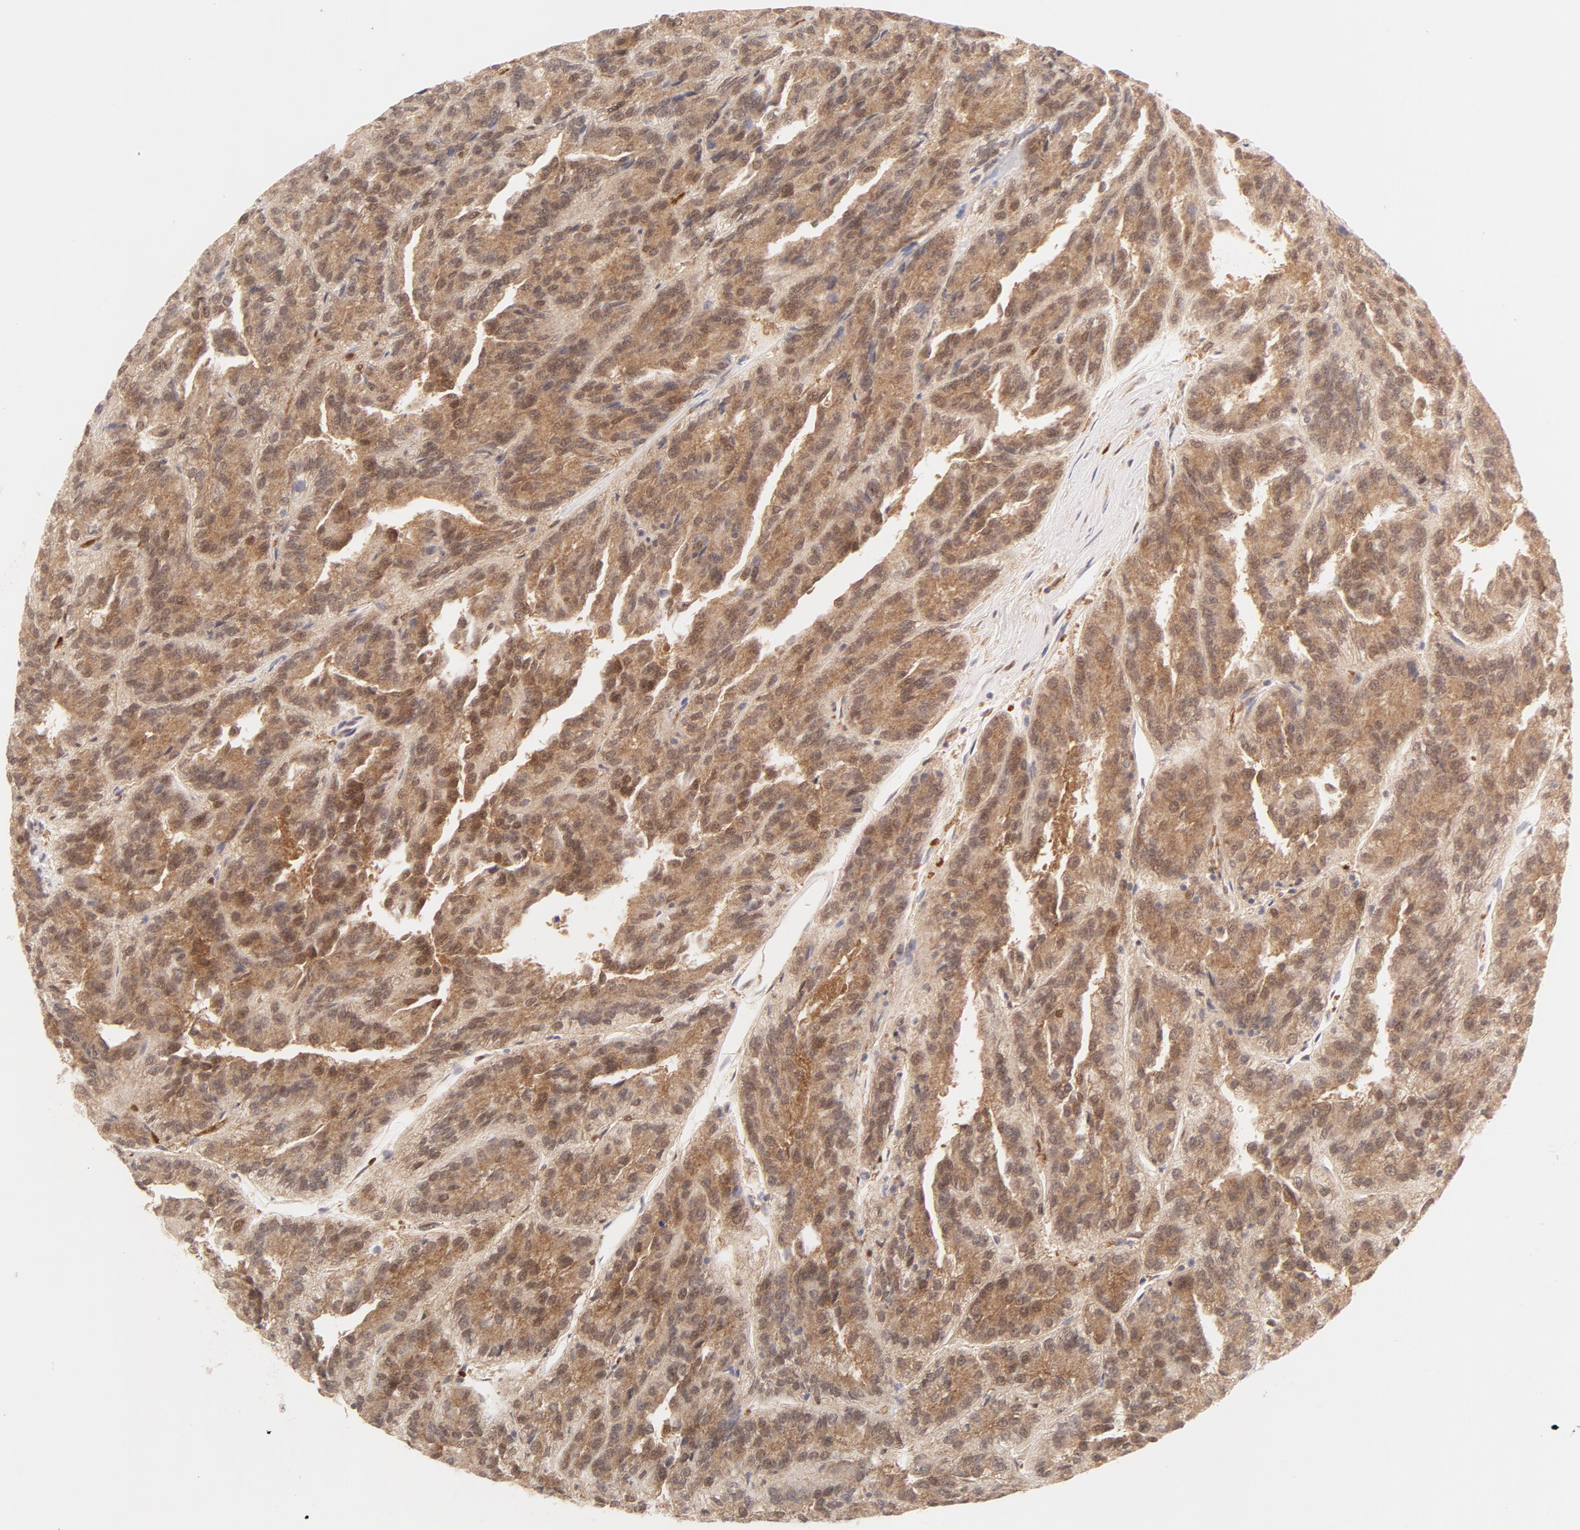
{"staining": {"intensity": "moderate", "quantity": ">75%", "location": "cytoplasmic/membranous,nuclear"}, "tissue": "renal cancer", "cell_type": "Tumor cells", "image_type": "cancer", "snomed": [{"axis": "morphology", "description": "Adenocarcinoma, NOS"}, {"axis": "topography", "description": "Kidney"}], "caption": "IHC micrograph of neoplastic tissue: renal adenocarcinoma stained using immunohistochemistry (IHC) reveals medium levels of moderate protein expression localized specifically in the cytoplasmic/membranous and nuclear of tumor cells, appearing as a cytoplasmic/membranous and nuclear brown color.", "gene": "PRDX1", "patient": {"sex": "male", "age": 46}}